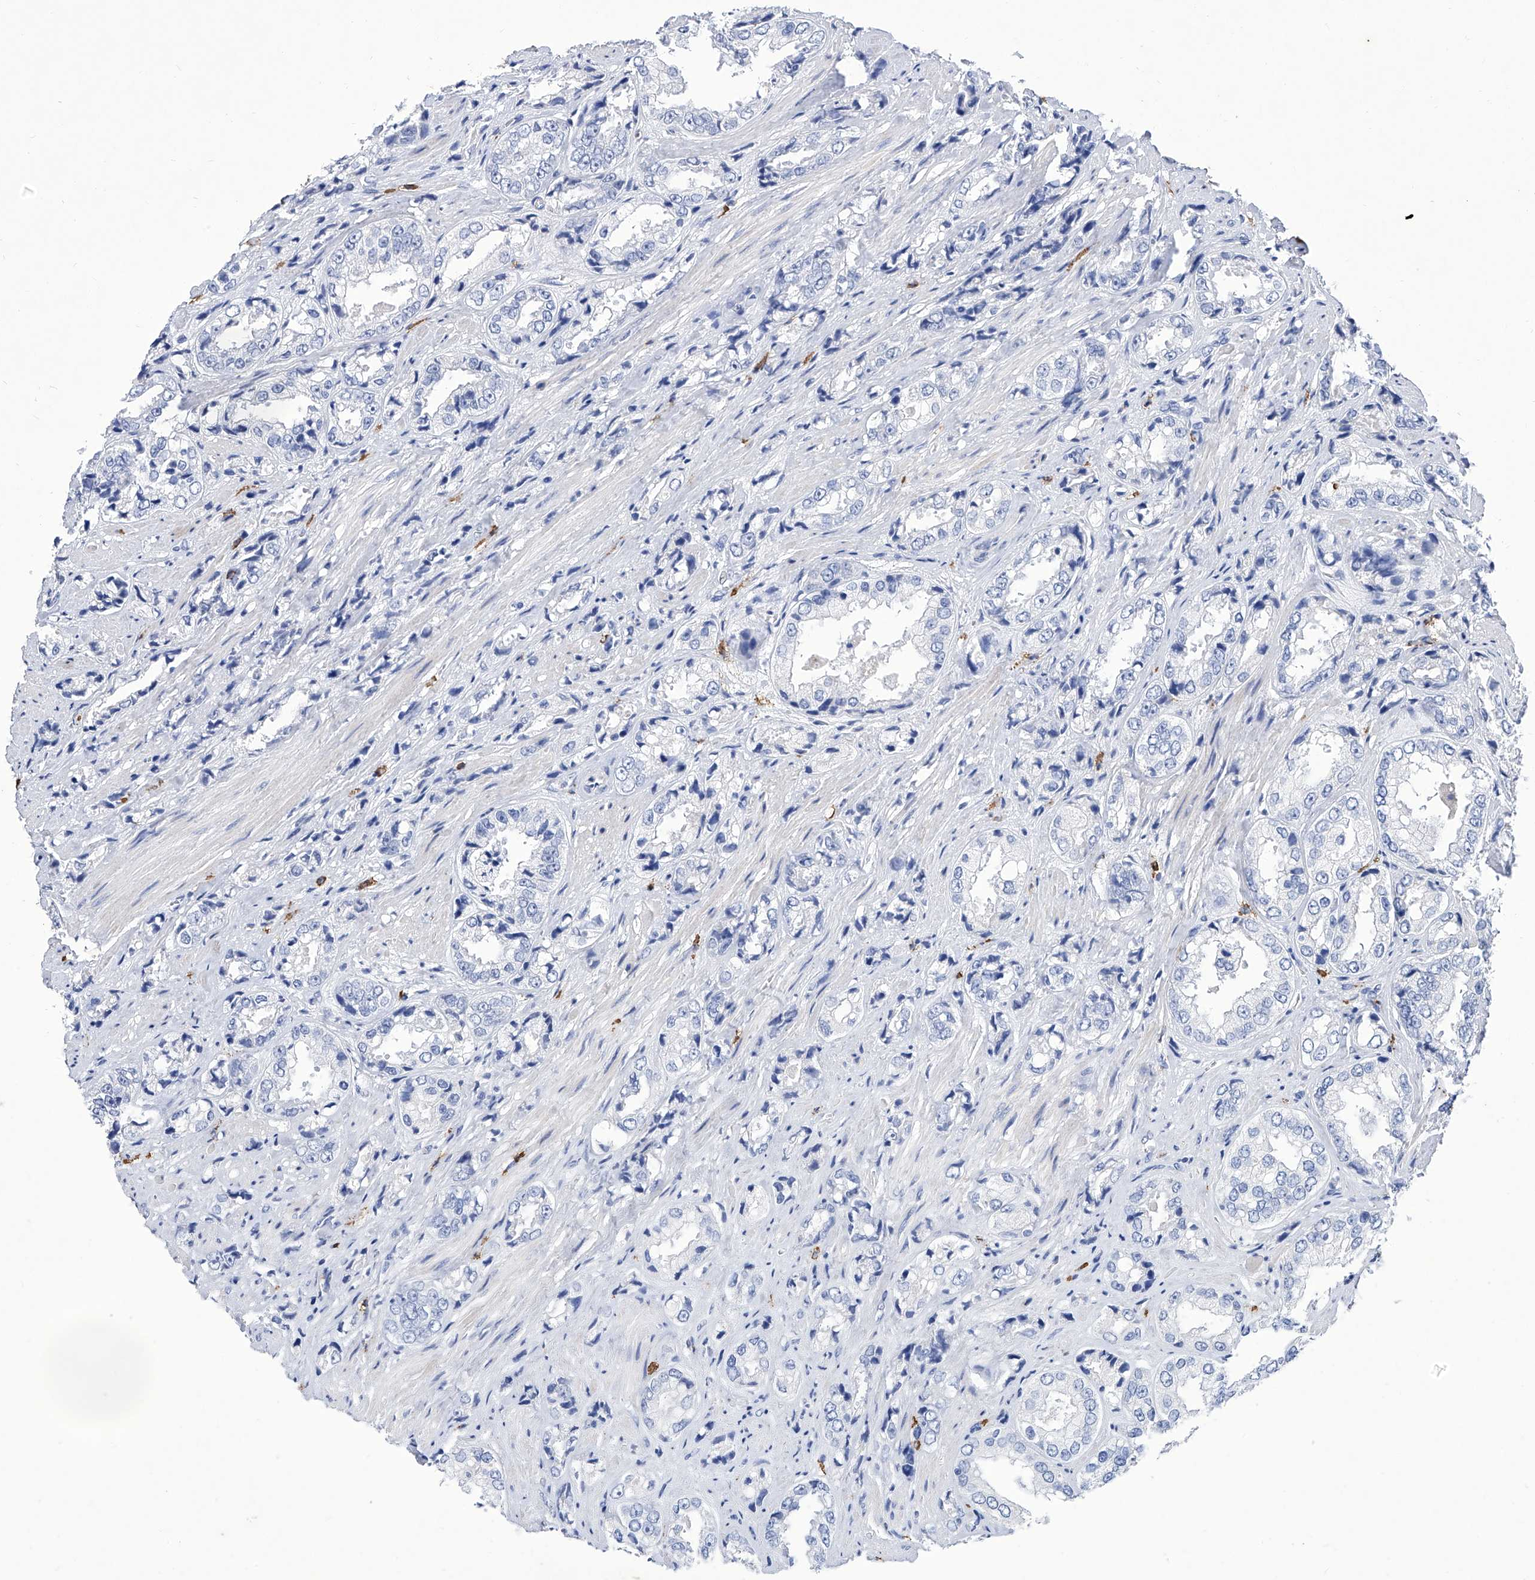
{"staining": {"intensity": "negative", "quantity": "none", "location": "none"}, "tissue": "prostate cancer", "cell_type": "Tumor cells", "image_type": "cancer", "snomed": [{"axis": "morphology", "description": "Adenocarcinoma, High grade"}, {"axis": "topography", "description": "Prostate"}], "caption": "An image of prostate adenocarcinoma (high-grade) stained for a protein reveals no brown staining in tumor cells. (IHC, brightfield microscopy, high magnification).", "gene": "IFNL2", "patient": {"sex": "male", "age": 61}}